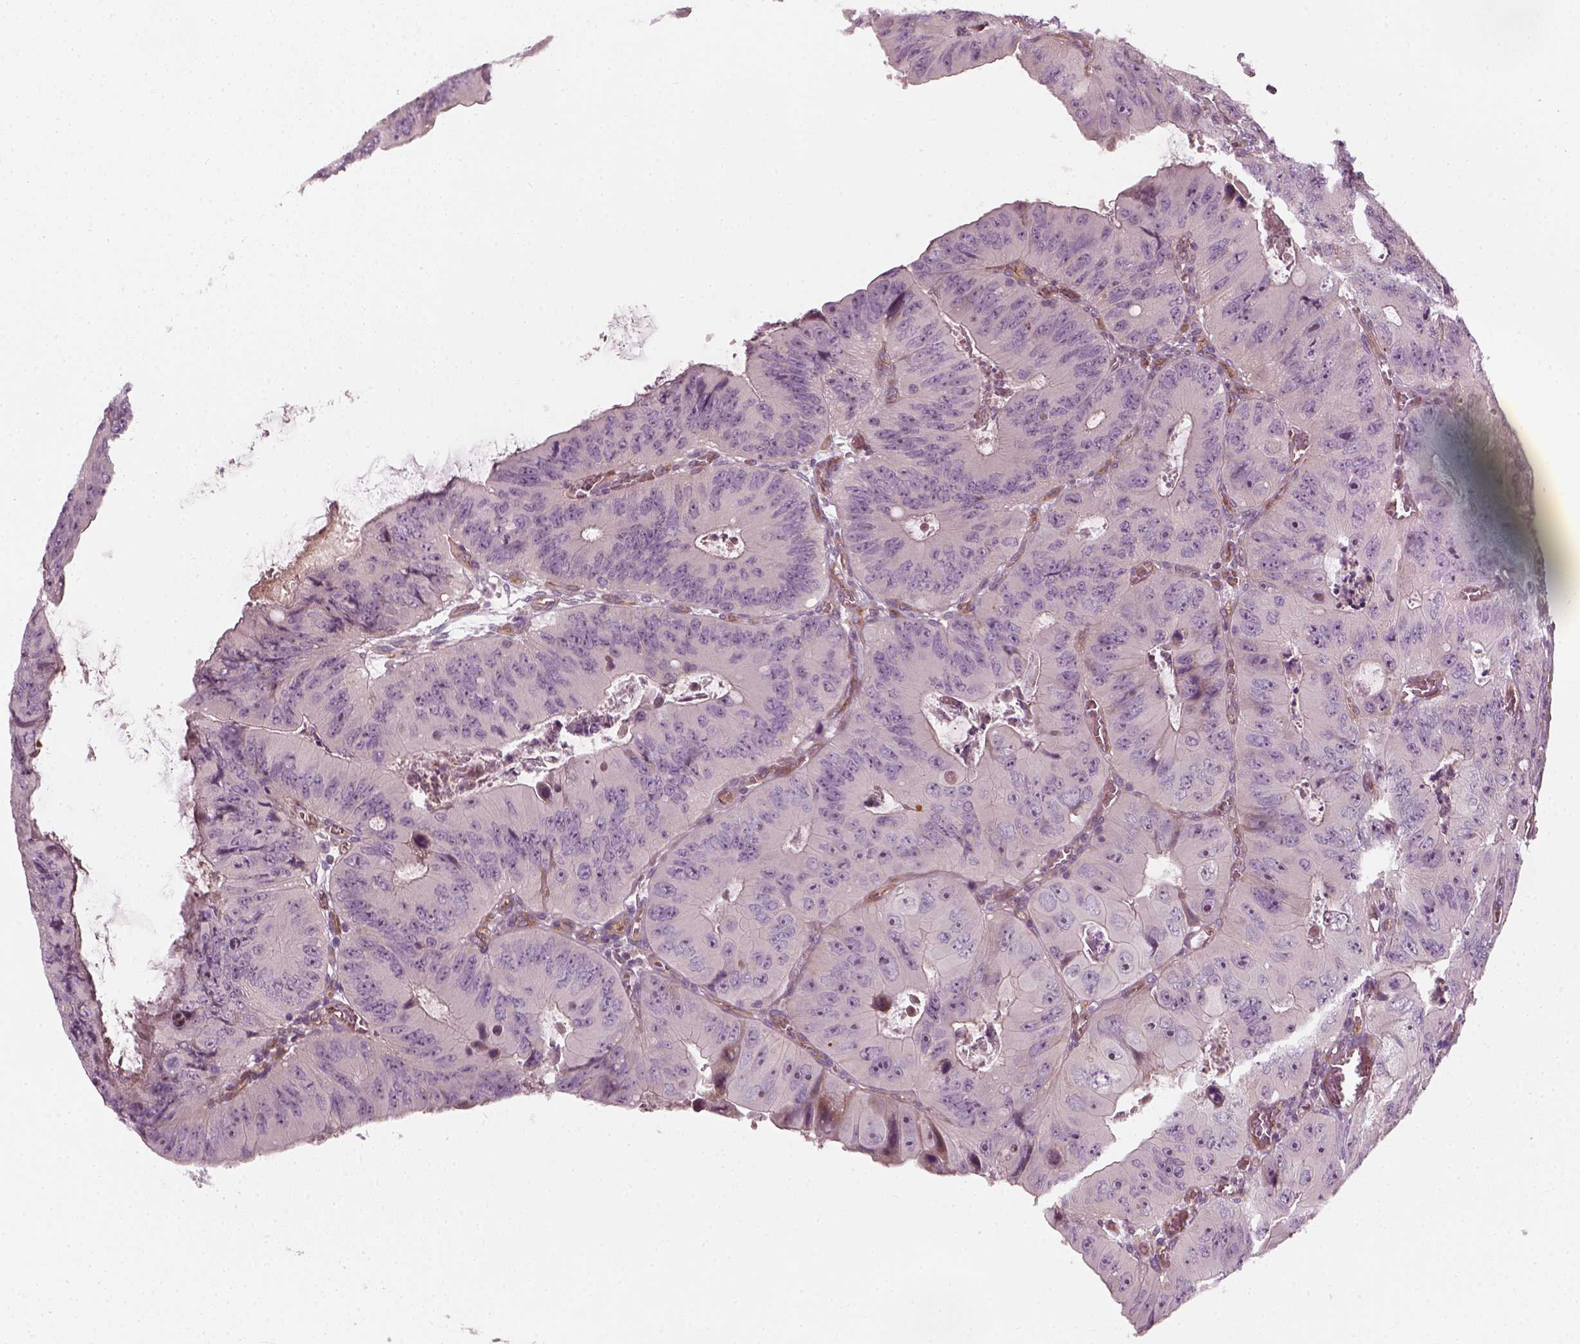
{"staining": {"intensity": "negative", "quantity": "none", "location": "none"}, "tissue": "colorectal cancer", "cell_type": "Tumor cells", "image_type": "cancer", "snomed": [{"axis": "morphology", "description": "Adenocarcinoma, NOS"}, {"axis": "topography", "description": "Colon"}], "caption": "Micrograph shows no significant protein positivity in tumor cells of adenocarcinoma (colorectal).", "gene": "DNASE1L1", "patient": {"sex": "female", "age": 84}}